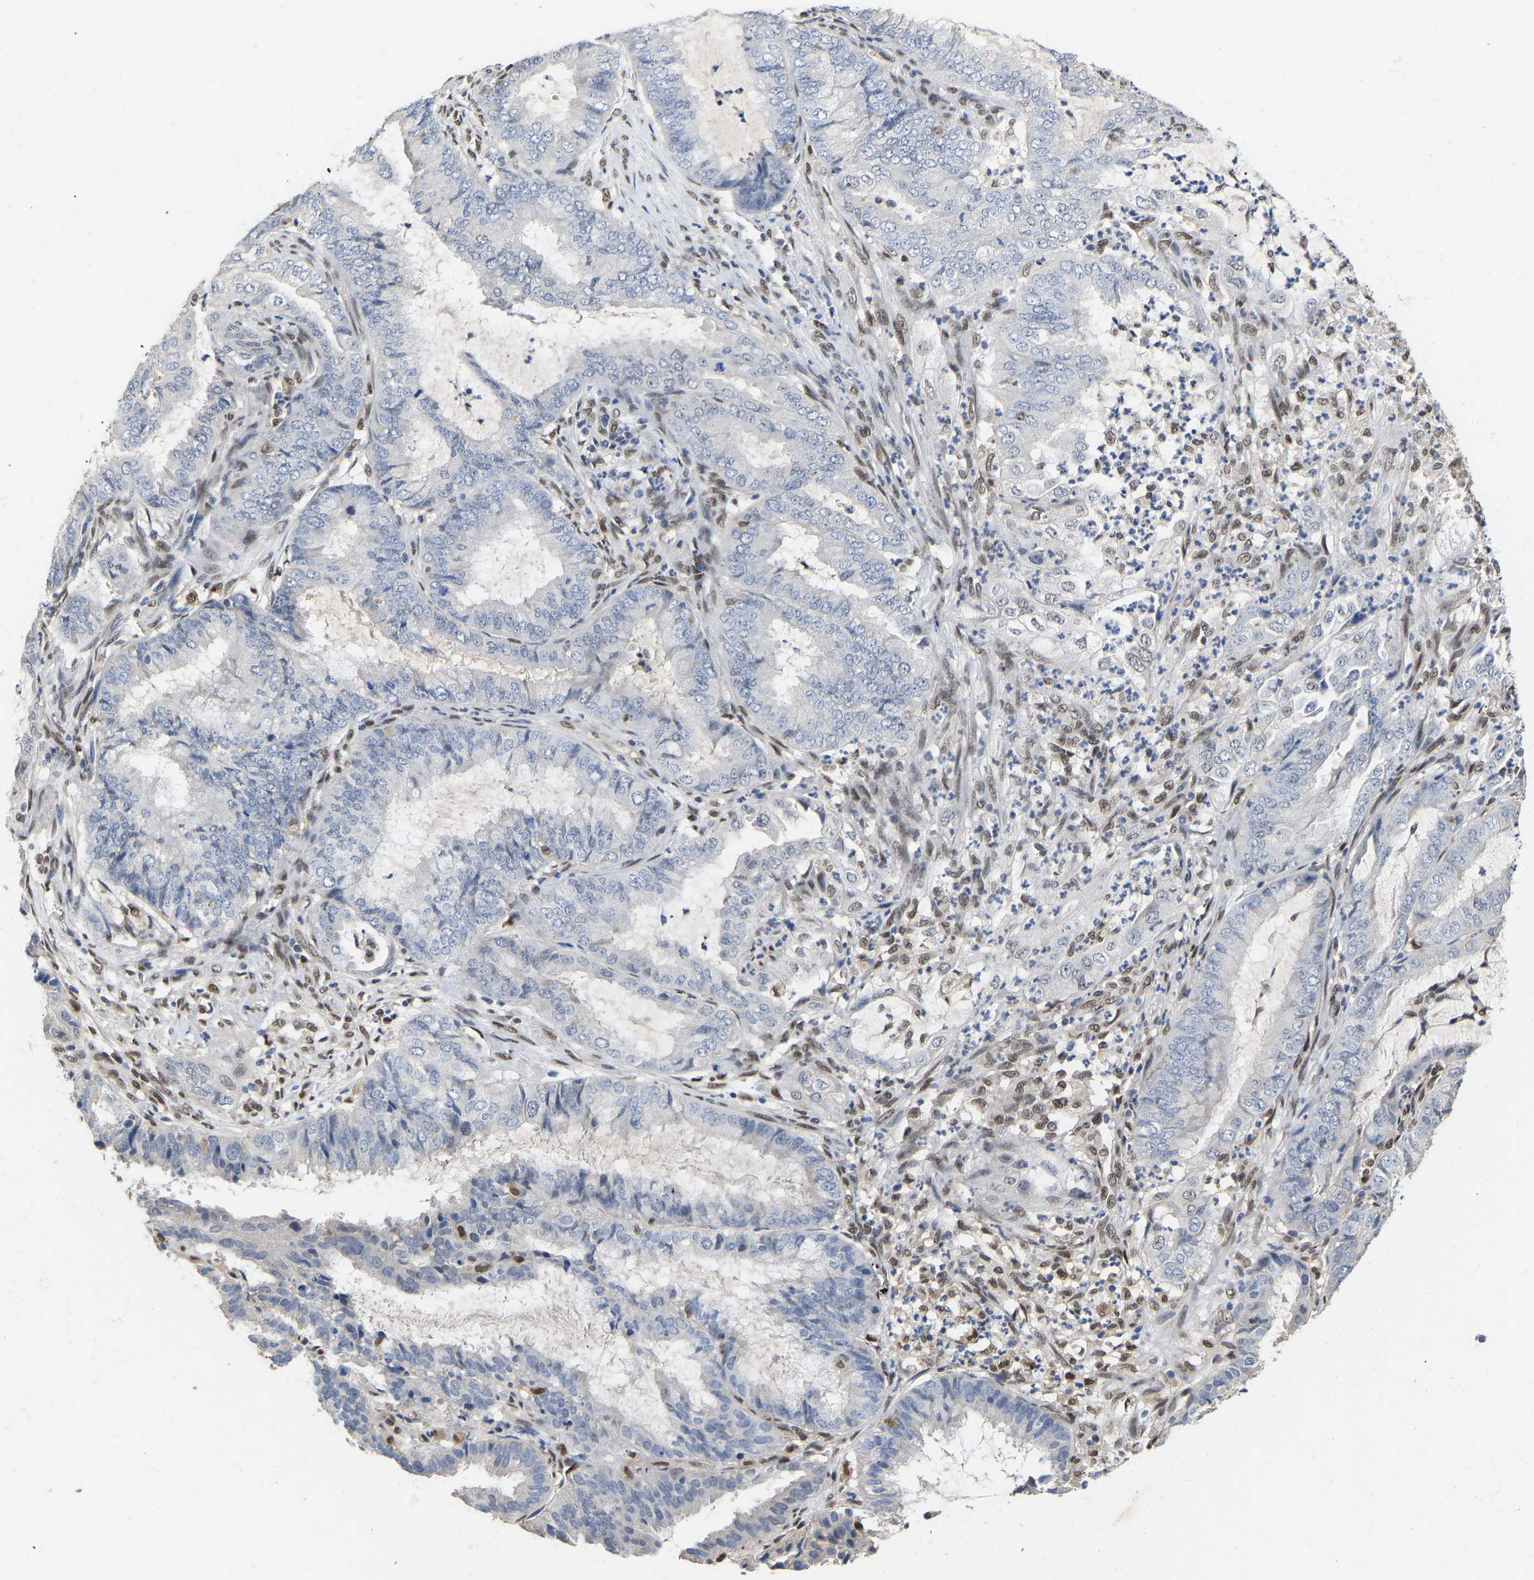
{"staining": {"intensity": "negative", "quantity": "none", "location": "none"}, "tissue": "endometrial cancer", "cell_type": "Tumor cells", "image_type": "cancer", "snomed": [{"axis": "morphology", "description": "Adenocarcinoma, NOS"}, {"axis": "topography", "description": "Endometrium"}], "caption": "Human endometrial adenocarcinoma stained for a protein using IHC shows no staining in tumor cells.", "gene": "QKI", "patient": {"sex": "female", "age": 51}}